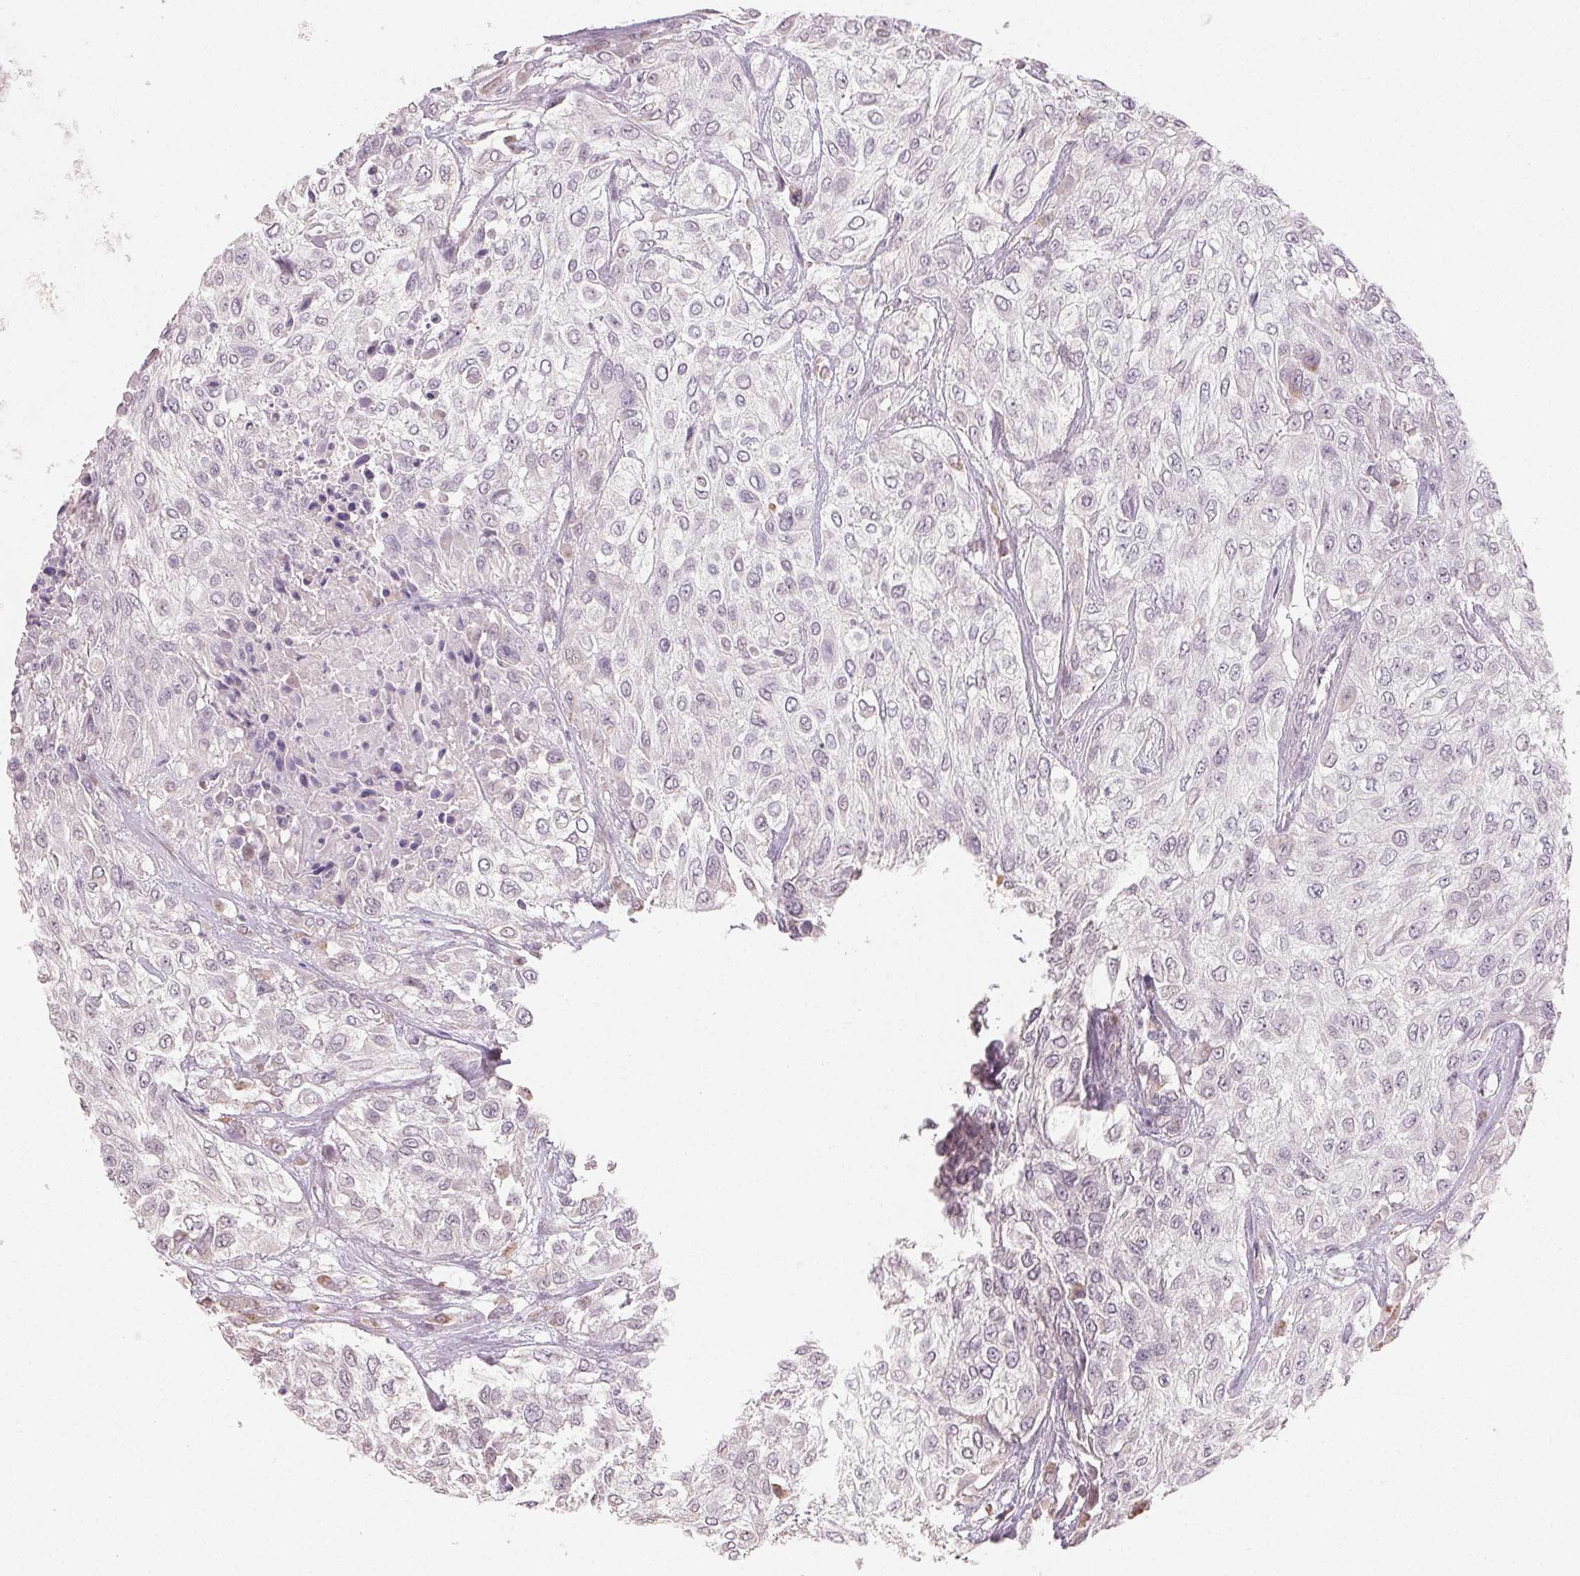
{"staining": {"intensity": "negative", "quantity": "none", "location": "none"}, "tissue": "urothelial cancer", "cell_type": "Tumor cells", "image_type": "cancer", "snomed": [{"axis": "morphology", "description": "Urothelial carcinoma, High grade"}, {"axis": "topography", "description": "Urinary bladder"}], "caption": "This photomicrograph is of urothelial cancer stained with immunohistochemistry (IHC) to label a protein in brown with the nuclei are counter-stained blue. There is no positivity in tumor cells. The staining is performed using DAB brown chromogen with nuclei counter-stained in using hematoxylin.", "gene": "TMEM174", "patient": {"sex": "male", "age": 57}}